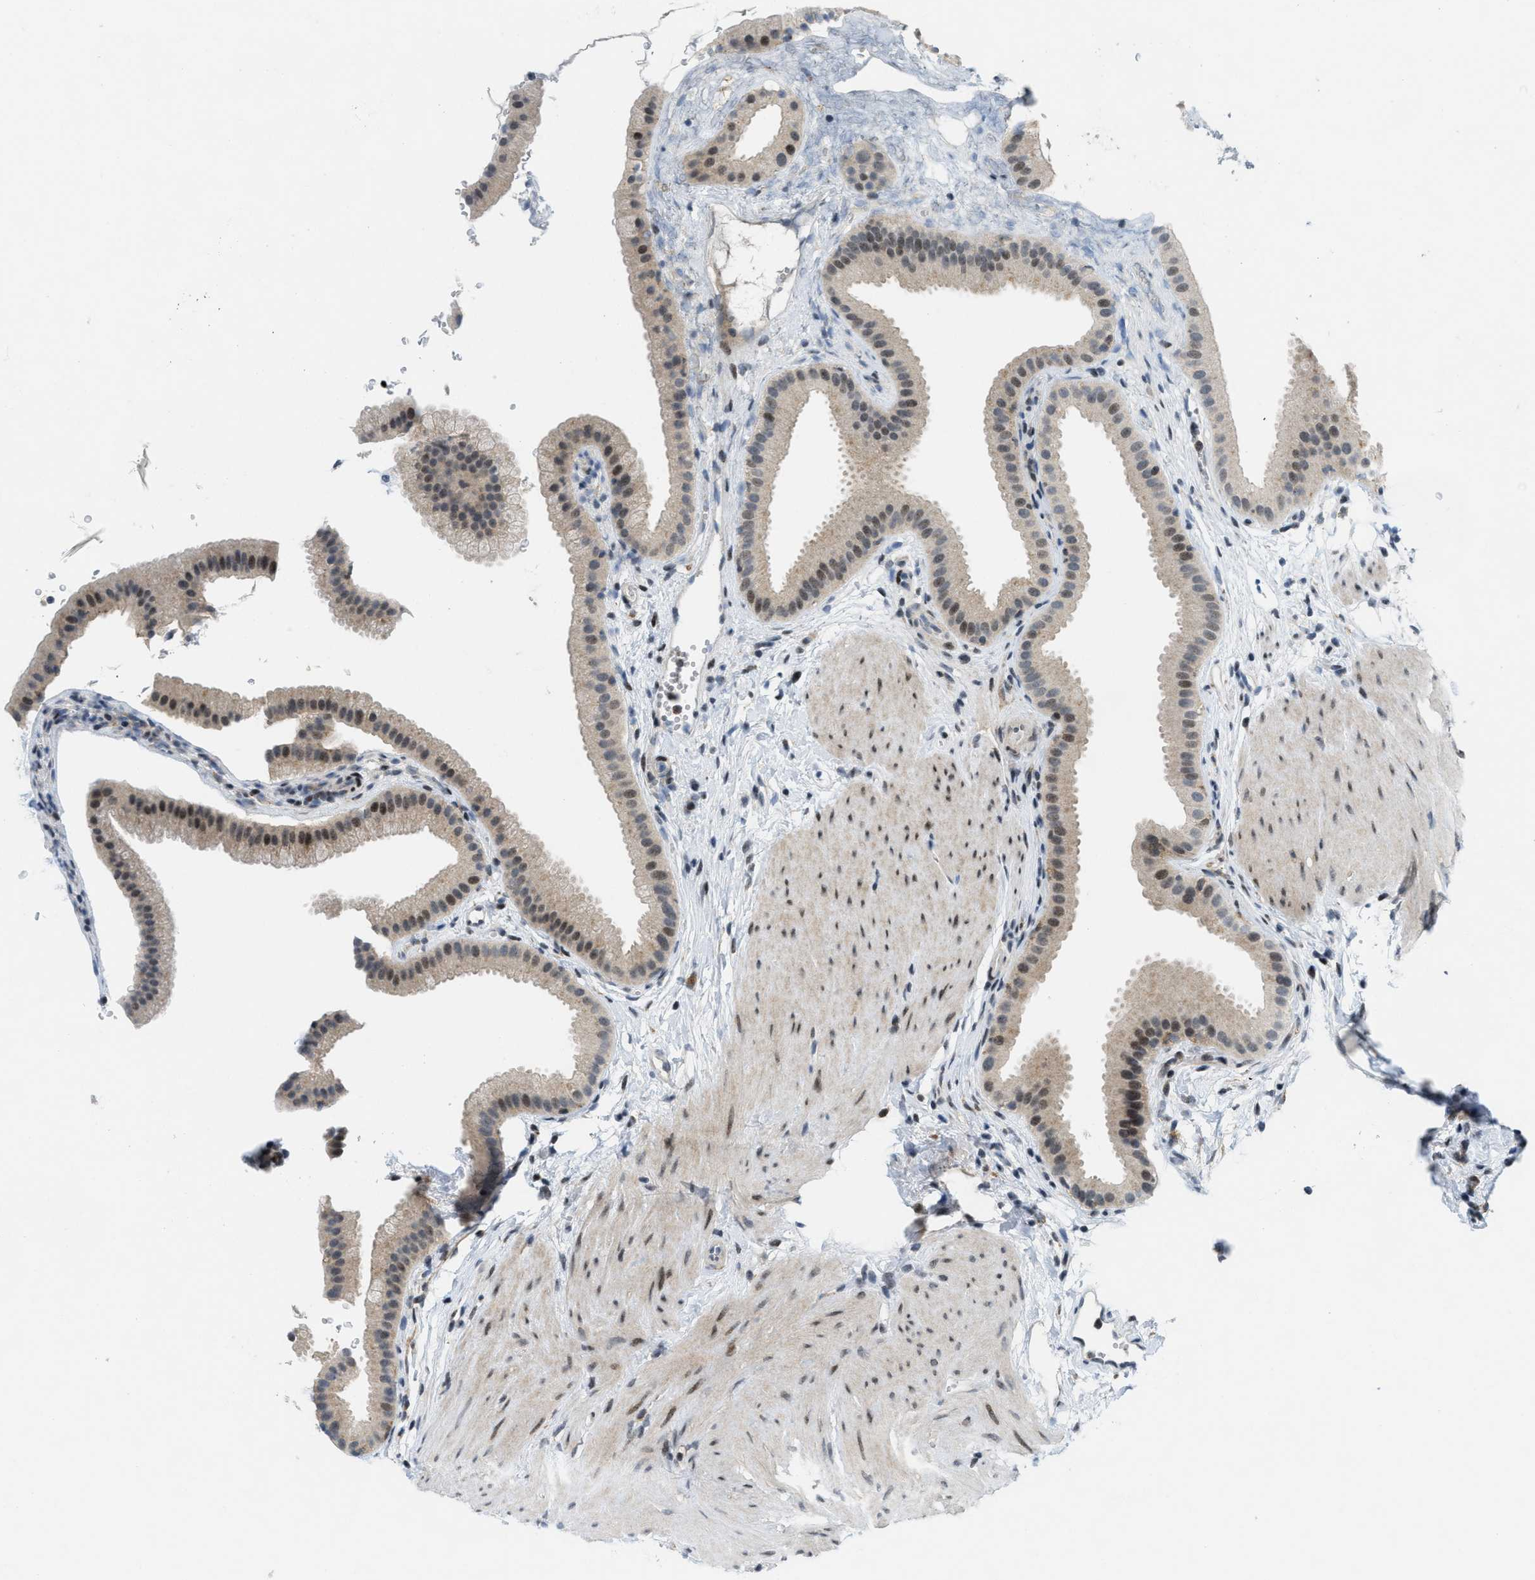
{"staining": {"intensity": "moderate", "quantity": "25%-75%", "location": "nuclear"}, "tissue": "gallbladder", "cell_type": "Glandular cells", "image_type": "normal", "snomed": [{"axis": "morphology", "description": "Normal tissue, NOS"}, {"axis": "topography", "description": "Gallbladder"}], "caption": "Approximately 25%-75% of glandular cells in normal human gallbladder show moderate nuclear protein expression as visualized by brown immunohistochemical staining.", "gene": "ING1", "patient": {"sex": "female", "age": 64}}